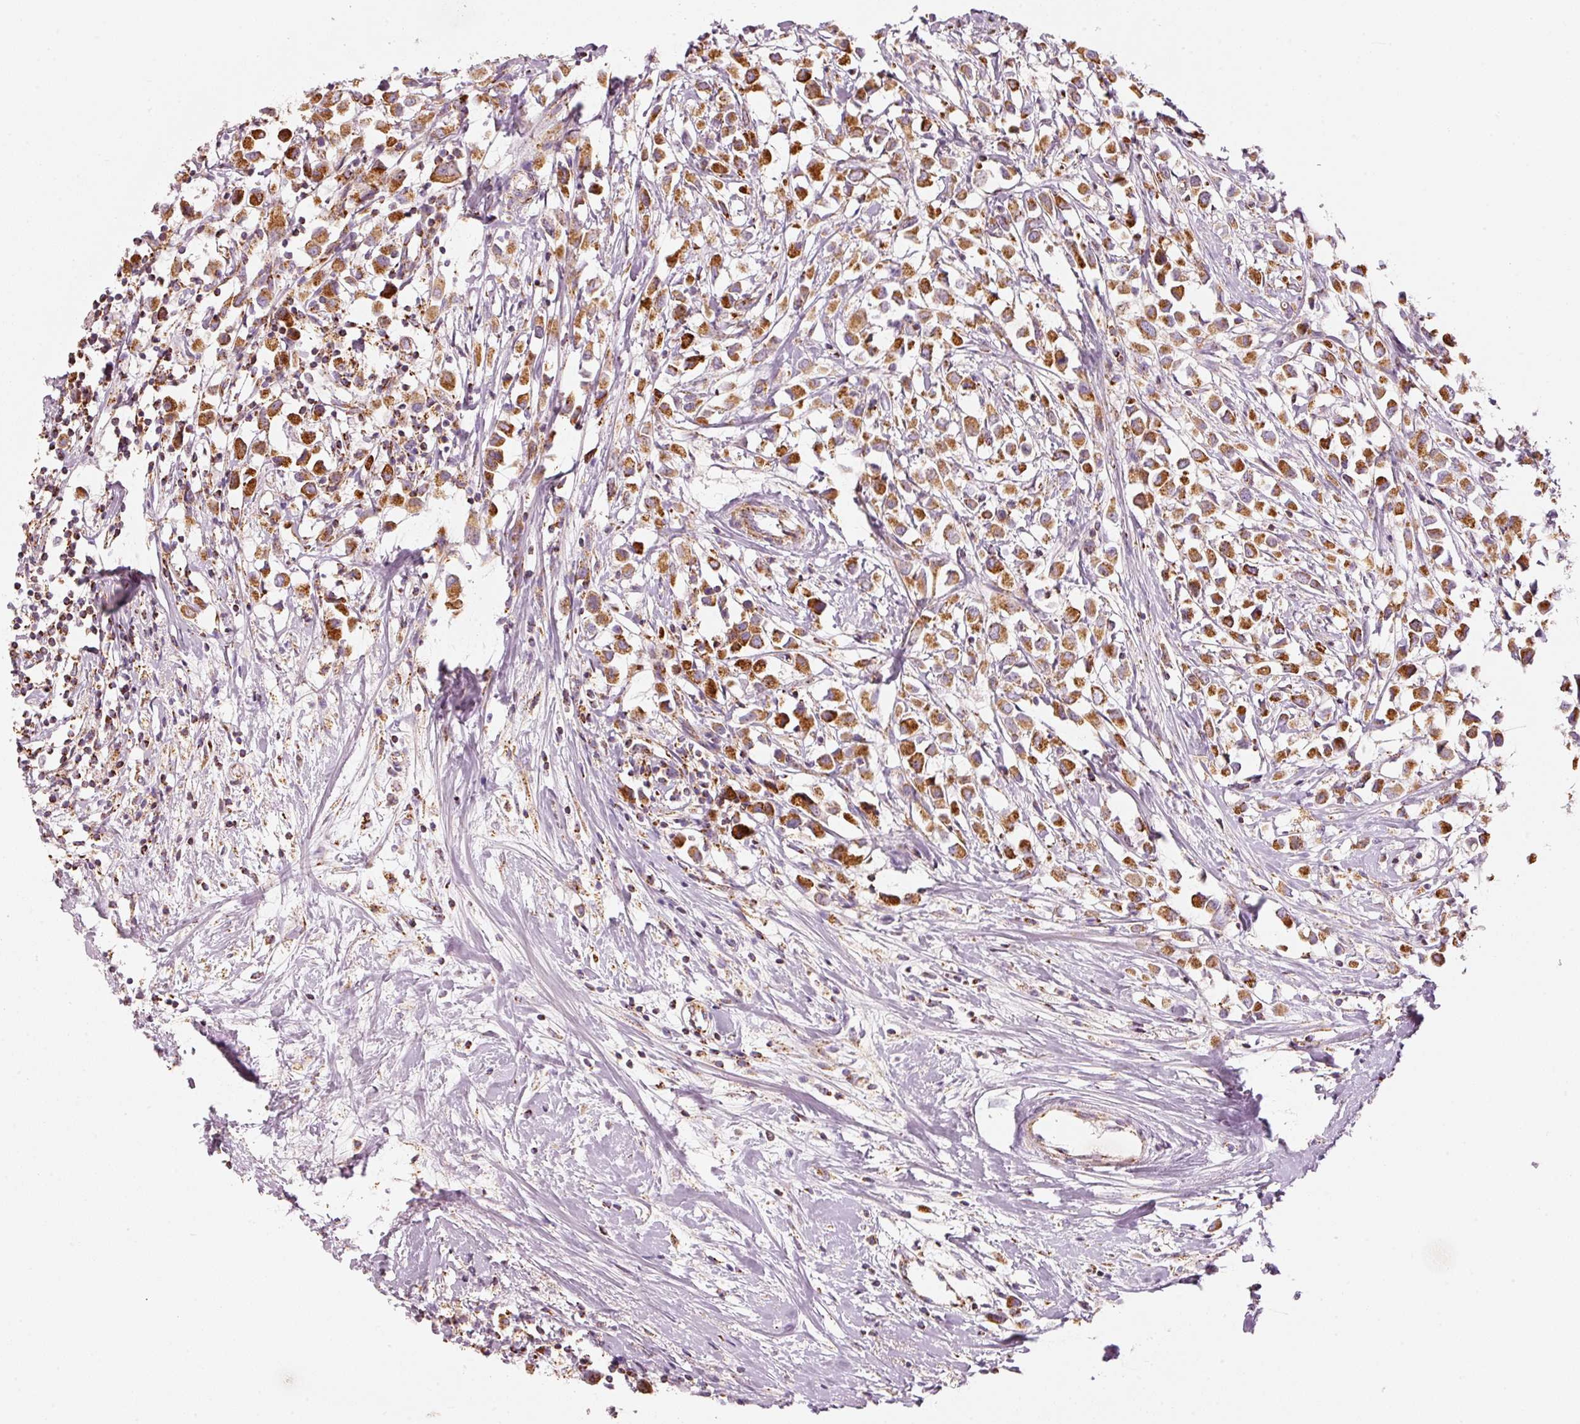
{"staining": {"intensity": "strong", "quantity": ">75%", "location": "cytoplasmic/membranous"}, "tissue": "breast cancer", "cell_type": "Tumor cells", "image_type": "cancer", "snomed": [{"axis": "morphology", "description": "Duct carcinoma"}, {"axis": "topography", "description": "Breast"}], "caption": "Immunohistochemical staining of human breast intraductal carcinoma reveals high levels of strong cytoplasmic/membranous staining in approximately >75% of tumor cells.", "gene": "C17orf98", "patient": {"sex": "female", "age": 61}}